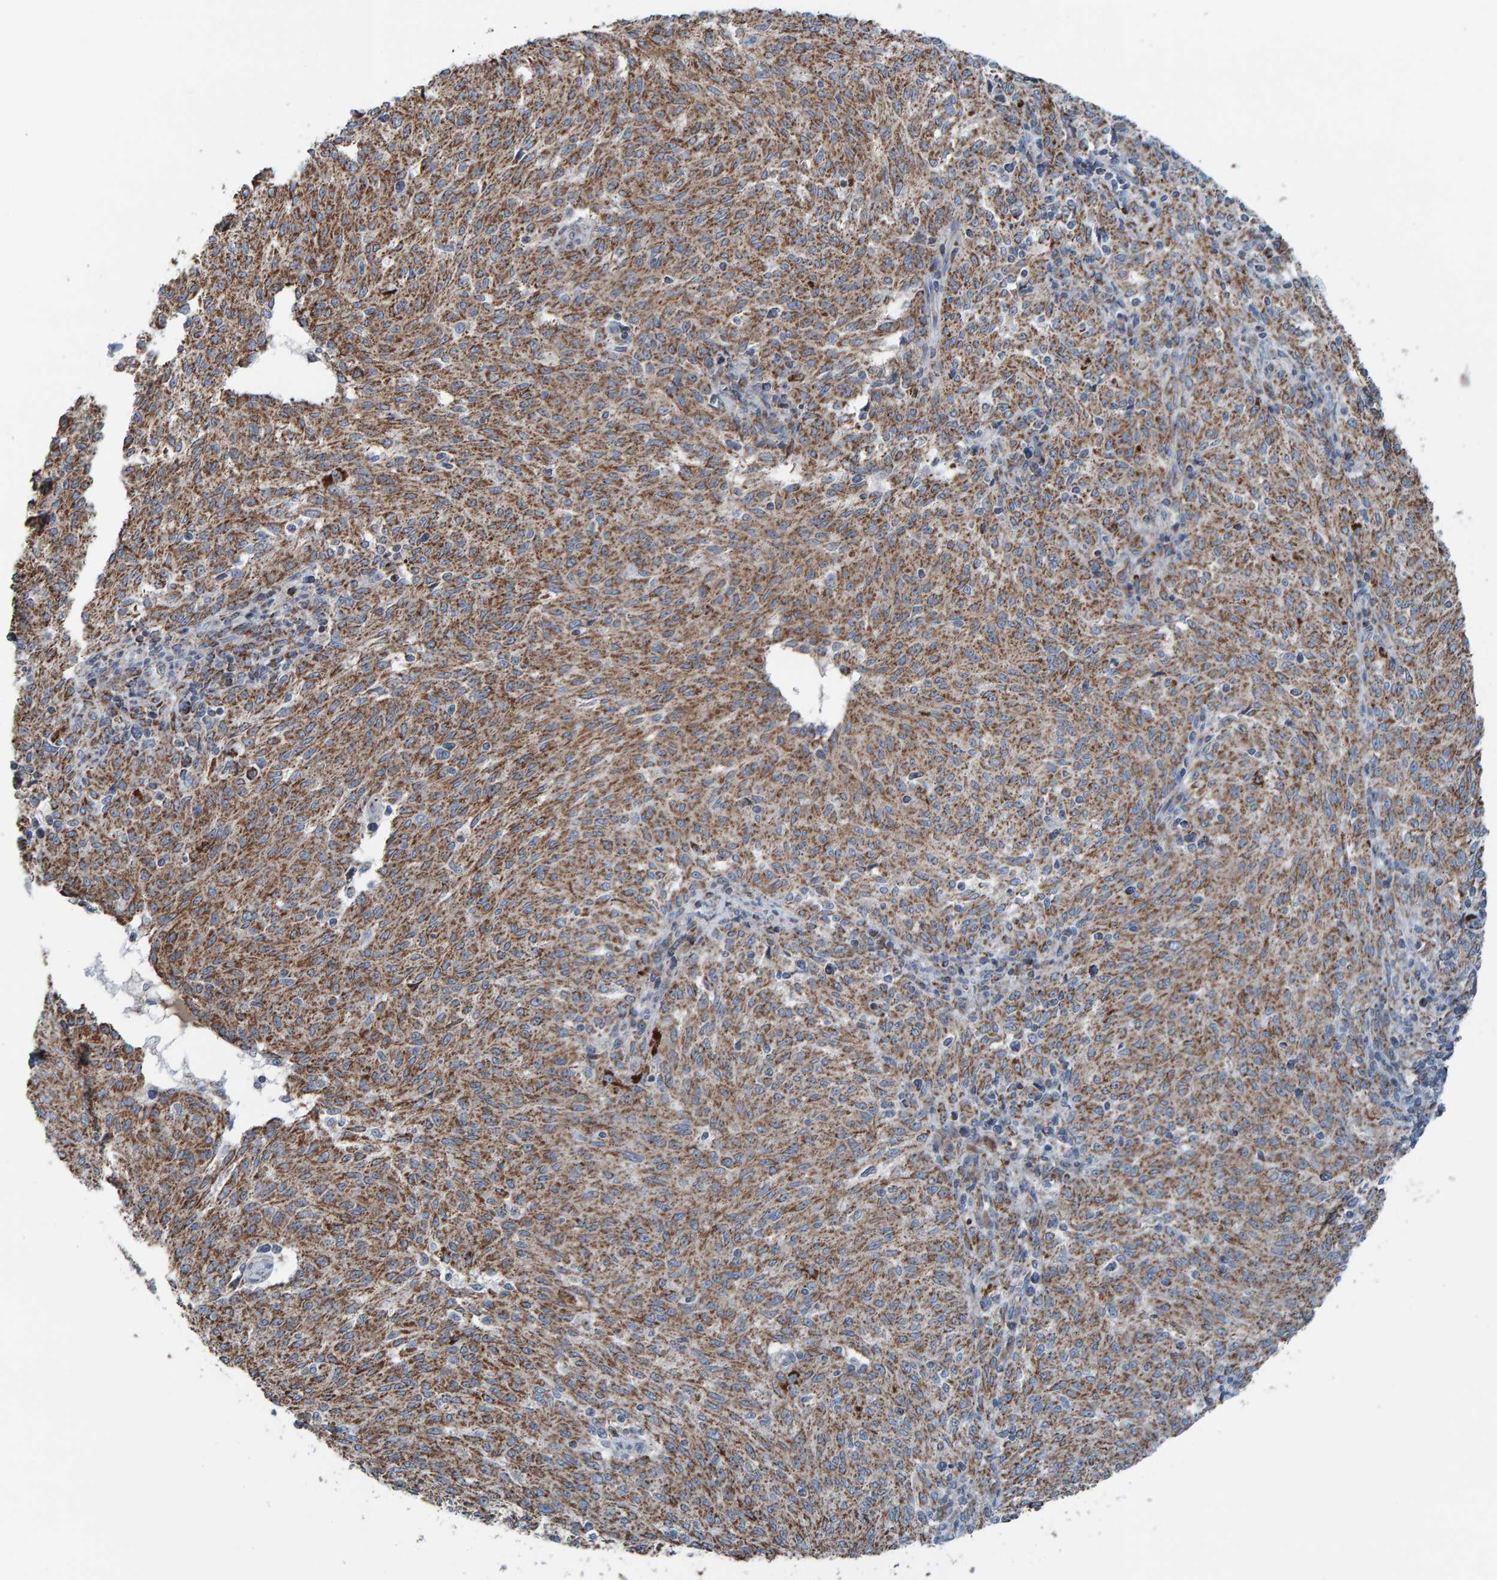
{"staining": {"intensity": "moderate", "quantity": ">75%", "location": "cytoplasmic/membranous"}, "tissue": "melanoma", "cell_type": "Tumor cells", "image_type": "cancer", "snomed": [{"axis": "morphology", "description": "Malignant melanoma, NOS"}, {"axis": "topography", "description": "Skin"}], "caption": "Moderate cytoplasmic/membranous protein staining is appreciated in approximately >75% of tumor cells in malignant melanoma.", "gene": "ZNF48", "patient": {"sex": "female", "age": 72}}